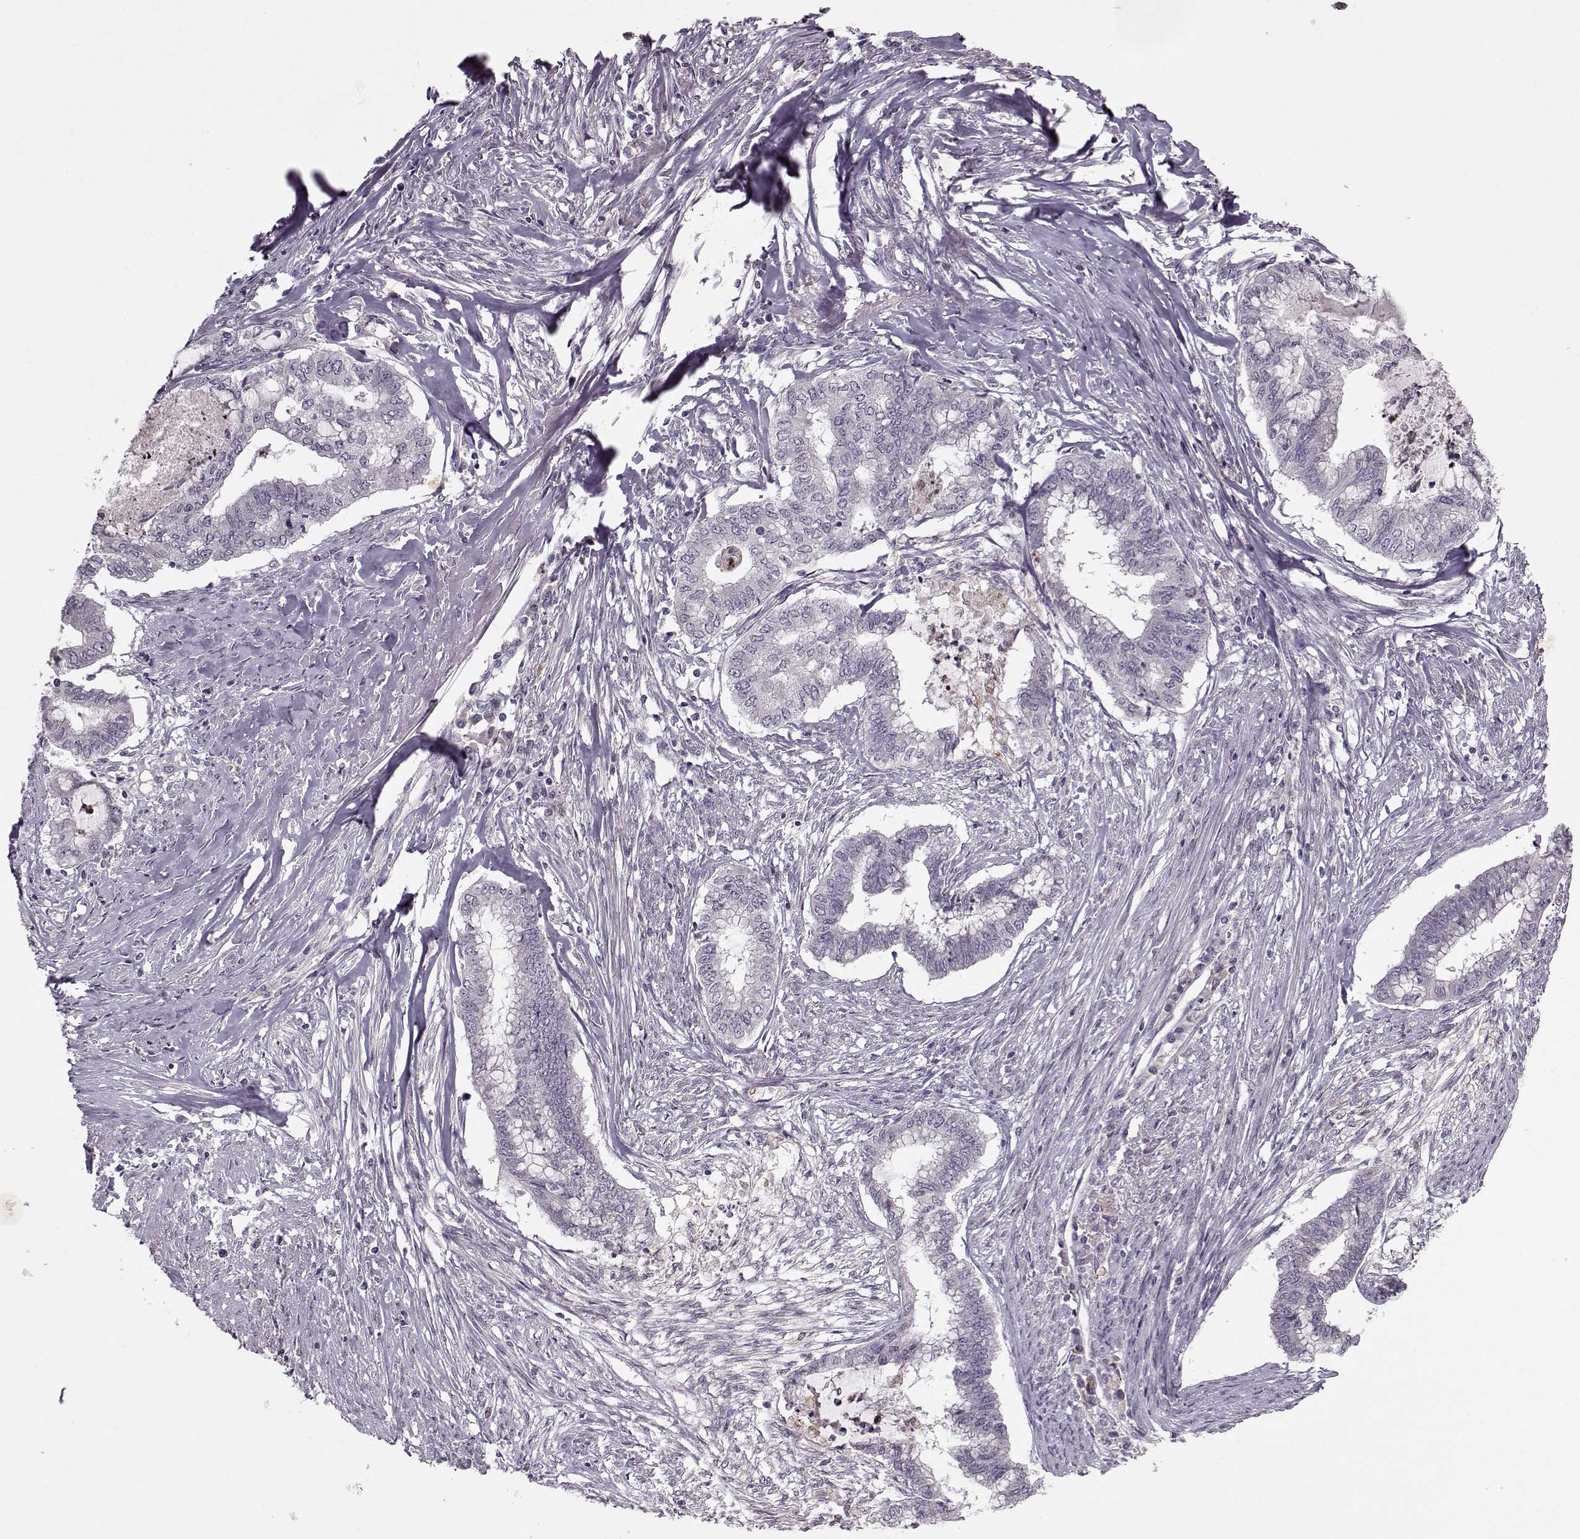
{"staining": {"intensity": "negative", "quantity": "none", "location": "none"}, "tissue": "endometrial cancer", "cell_type": "Tumor cells", "image_type": "cancer", "snomed": [{"axis": "morphology", "description": "Adenocarcinoma, NOS"}, {"axis": "topography", "description": "Endometrium"}], "caption": "Protein analysis of endometrial cancer reveals no significant staining in tumor cells.", "gene": "ACOT11", "patient": {"sex": "female", "age": 79}}